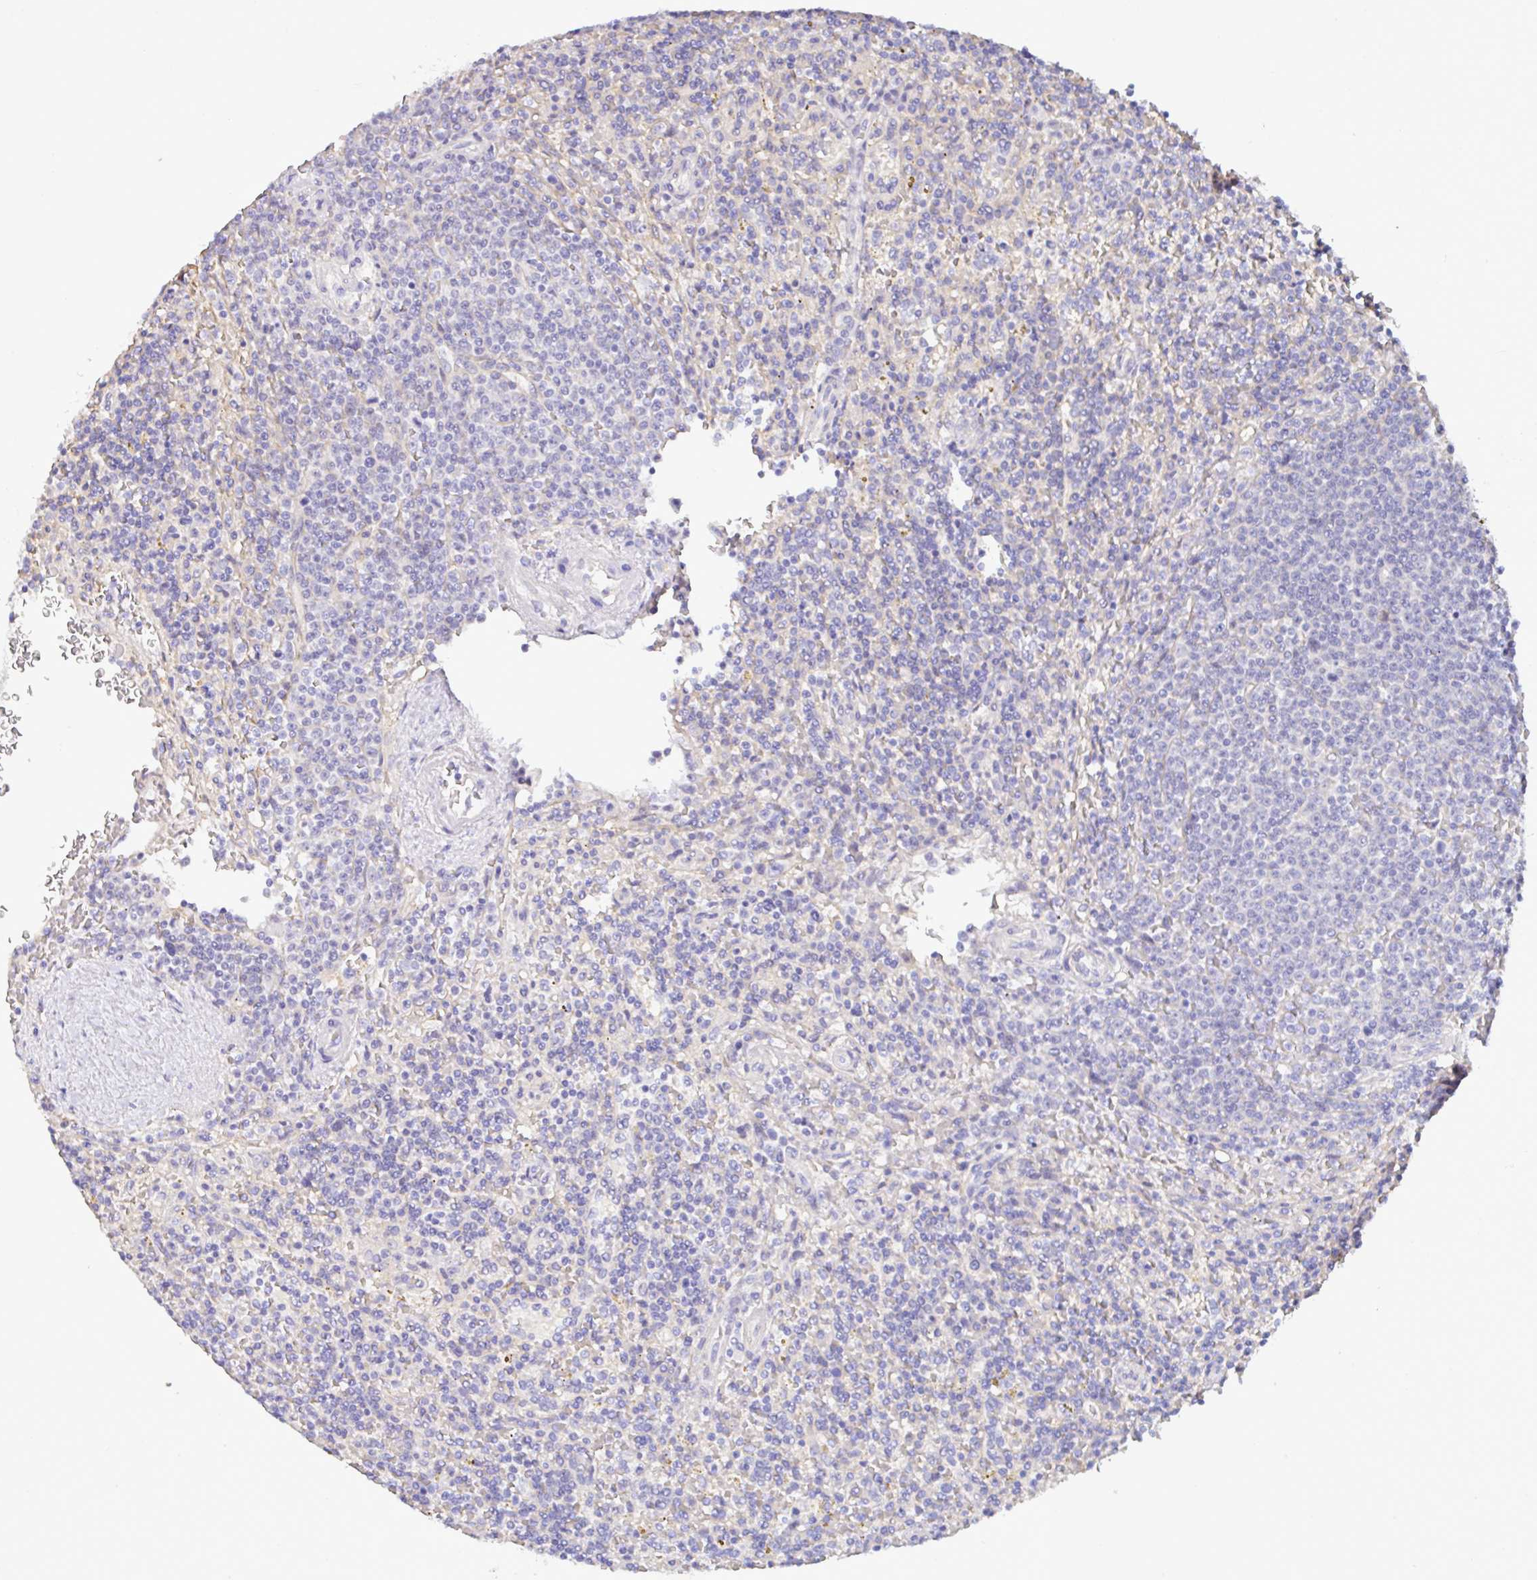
{"staining": {"intensity": "negative", "quantity": "none", "location": "none"}, "tissue": "lymphoma", "cell_type": "Tumor cells", "image_type": "cancer", "snomed": [{"axis": "morphology", "description": "Malignant lymphoma, non-Hodgkin's type, Low grade"}, {"axis": "topography", "description": "Spleen"}], "caption": "A high-resolution histopathology image shows immunohistochemistry (IHC) staining of lymphoma, which shows no significant positivity in tumor cells.", "gene": "PLCD4", "patient": {"sex": "male", "age": 67}}